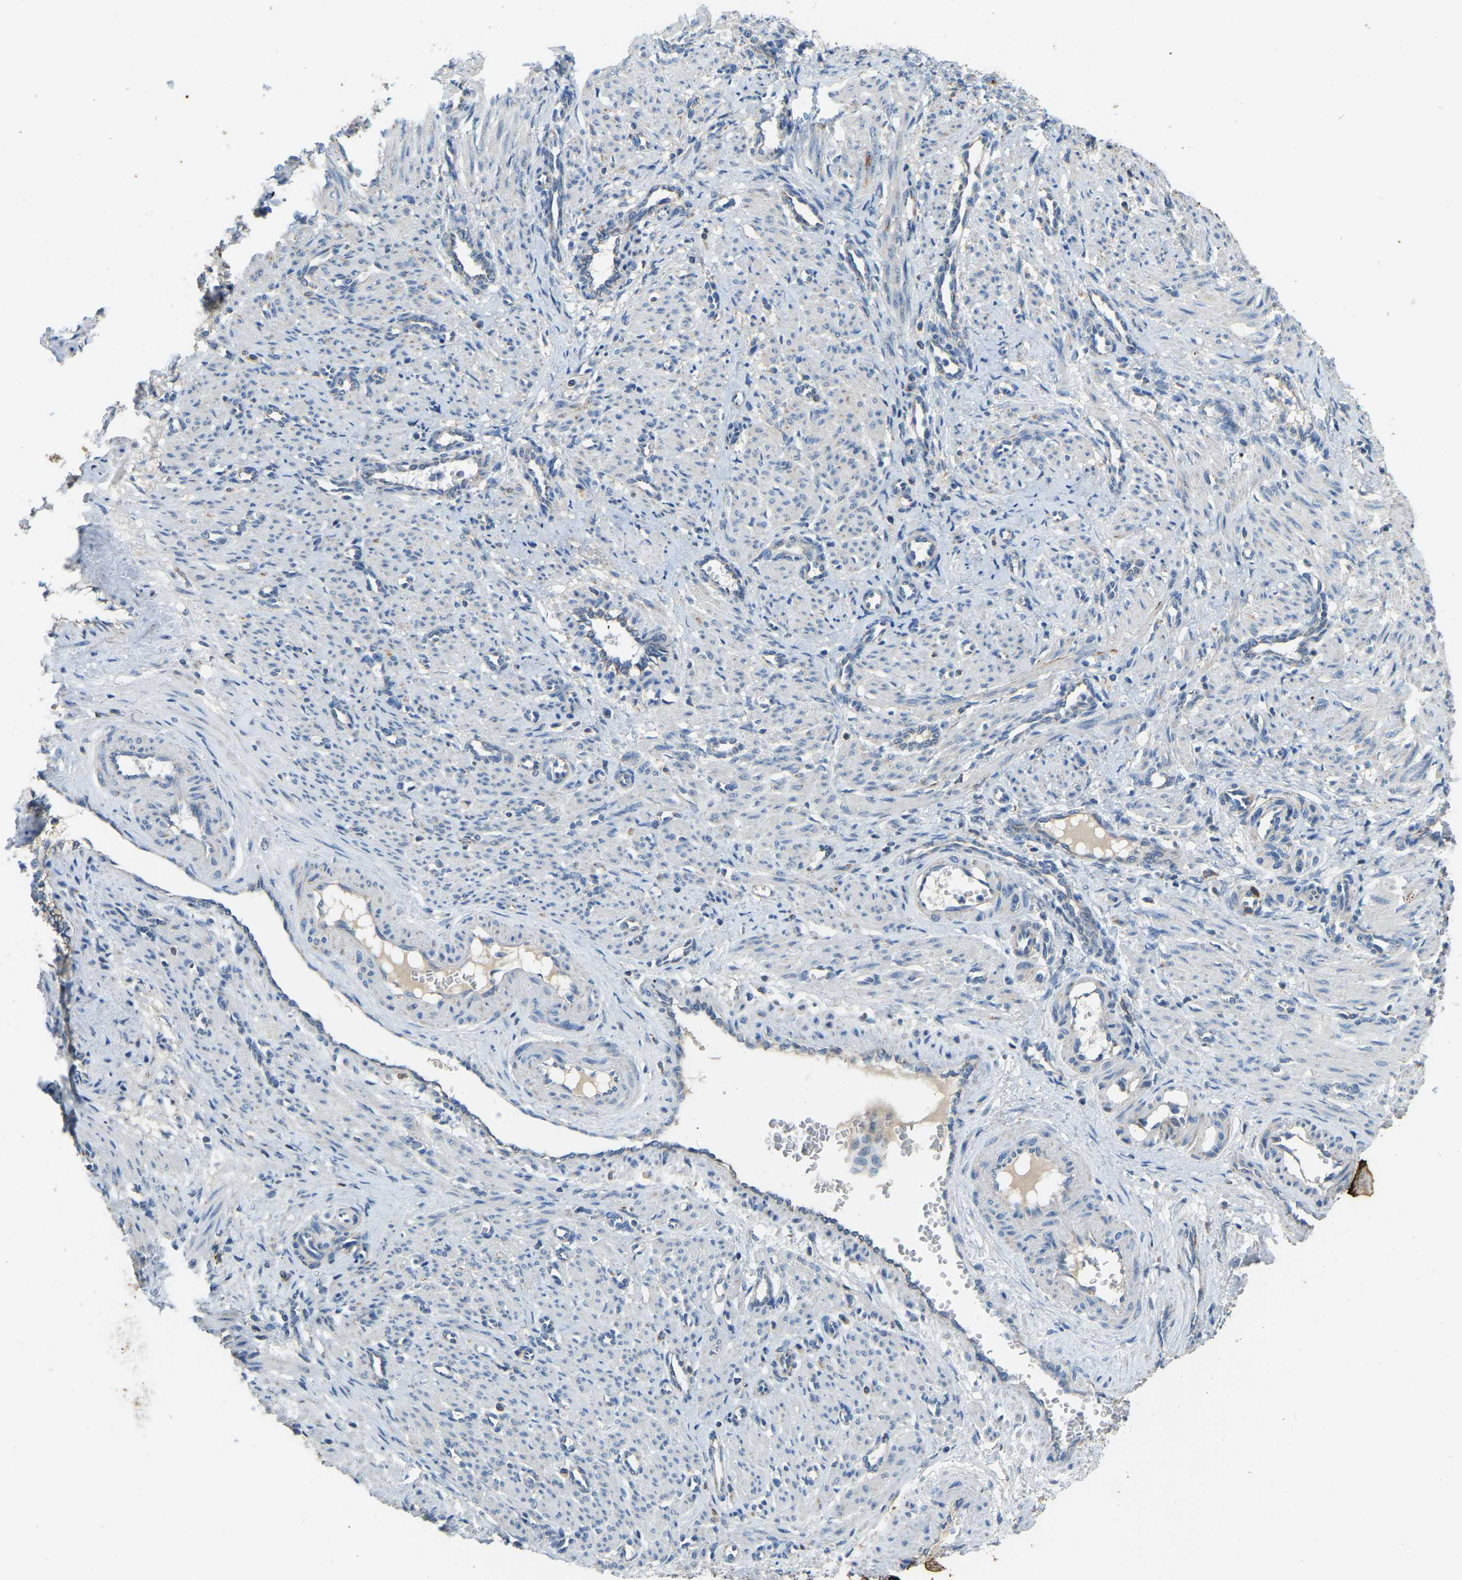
{"staining": {"intensity": "negative", "quantity": "none", "location": "none"}, "tissue": "smooth muscle", "cell_type": "Smooth muscle cells", "image_type": "normal", "snomed": [{"axis": "morphology", "description": "Normal tissue, NOS"}, {"axis": "topography", "description": "Endometrium"}], "caption": "The immunohistochemistry micrograph has no significant staining in smooth muscle cells of smooth muscle.", "gene": "ZNF200", "patient": {"sex": "female", "age": 33}}